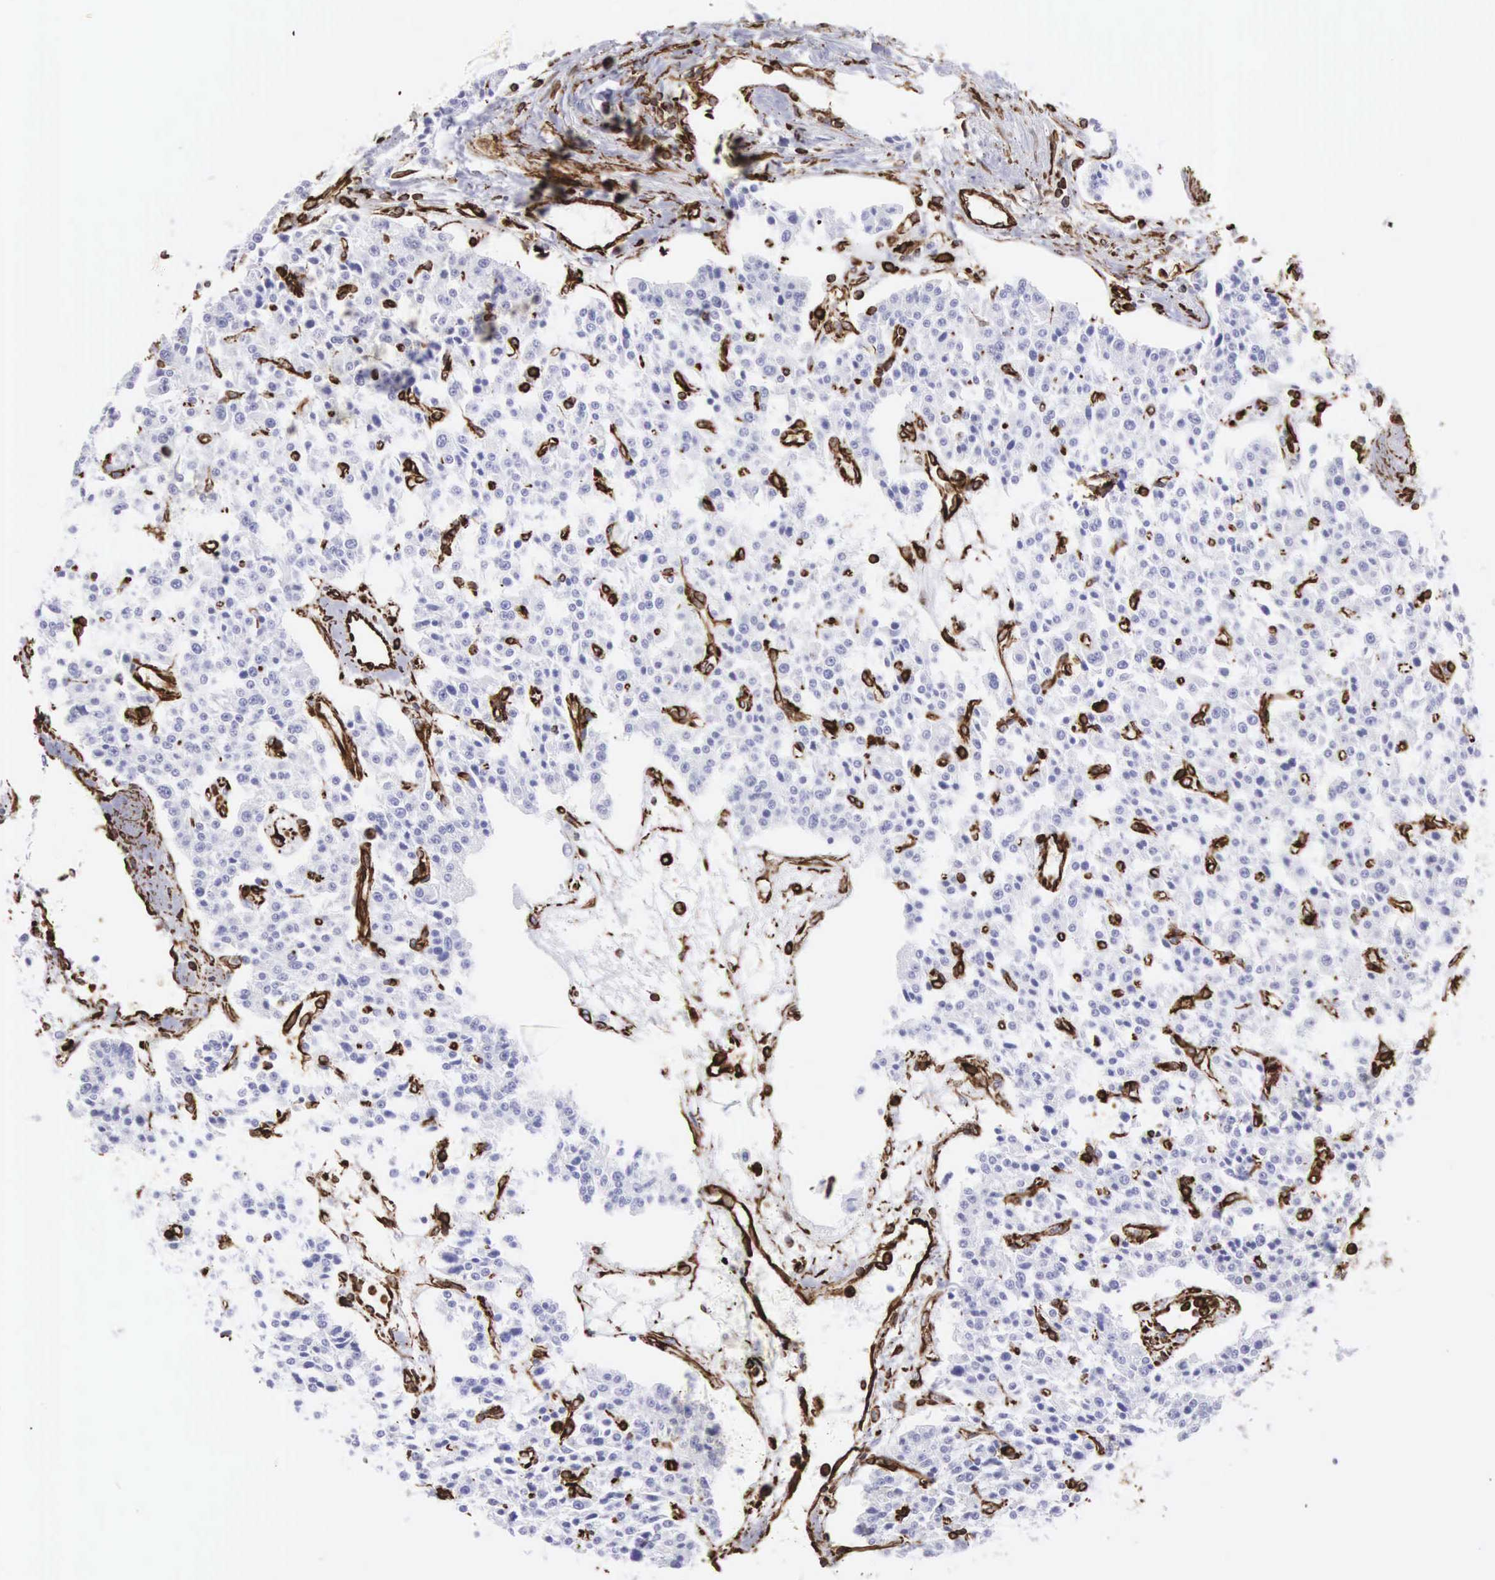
{"staining": {"intensity": "negative", "quantity": "none", "location": "none"}, "tissue": "carcinoid", "cell_type": "Tumor cells", "image_type": "cancer", "snomed": [{"axis": "morphology", "description": "Carcinoid, malignant, NOS"}, {"axis": "topography", "description": "Stomach"}], "caption": "Tumor cells show no significant protein staining in carcinoid (malignant).", "gene": "VIM", "patient": {"sex": "female", "age": 76}}